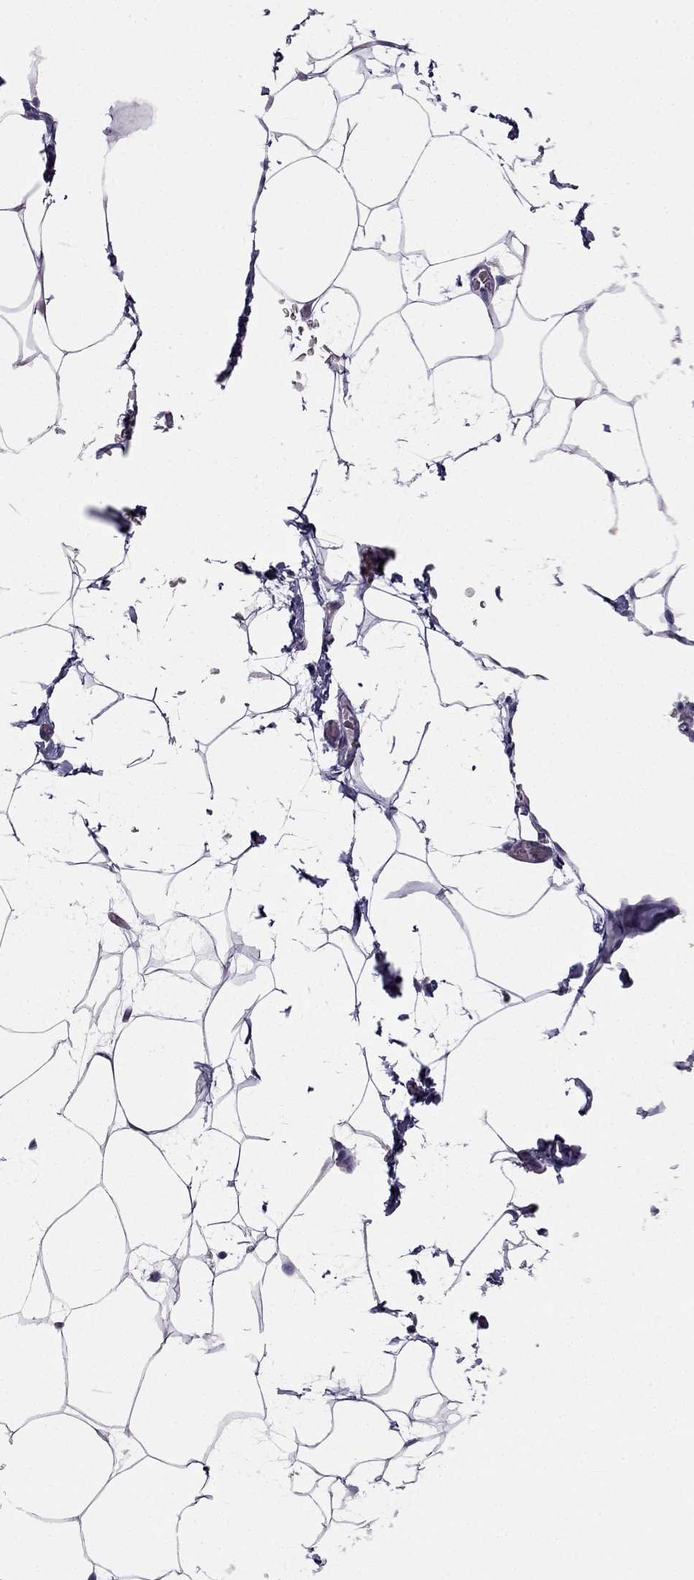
{"staining": {"intensity": "negative", "quantity": "none", "location": "none"}, "tissue": "adipose tissue", "cell_type": "Adipocytes", "image_type": "normal", "snomed": [{"axis": "morphology", "description": "Normal tissue, NOS"}, {"axis": "topography", "description": "Adipose tissue"}], "caption": "Immunohistochemistry (IHC) histopathology image of unremarkable adipose tissue: human adipose tissue stained with DAB displays no significant protein staining in adipocytes.", "gene": "HSFX1", "patient": {"sex": "male", "age": 57}}